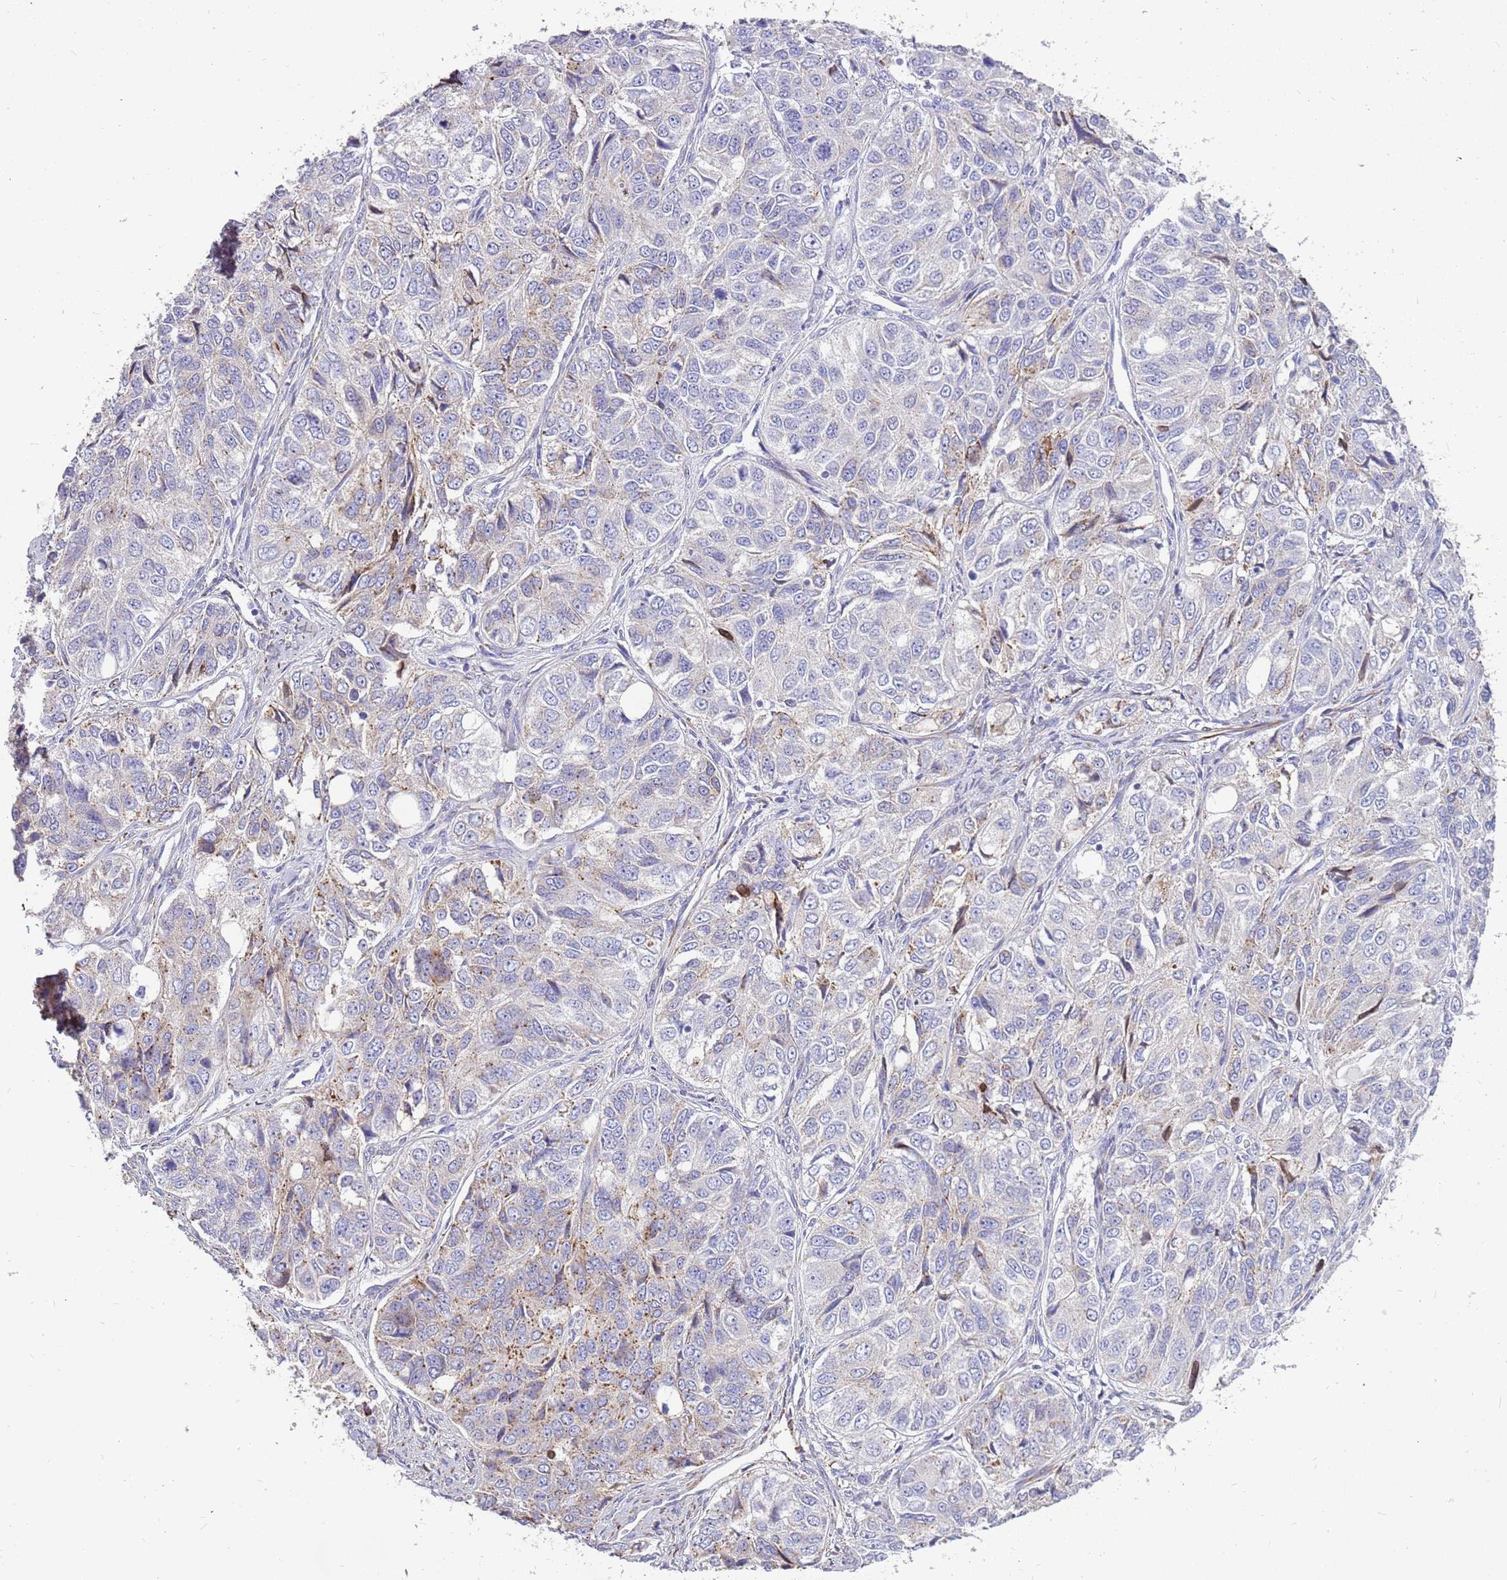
{"staining": {"intensity": "moderate", "quantity": "<25%", "location": "cytoplasmic/membranous"}, "tissue": "ovarian cancer", "cell_type": "Tumor cells", "image_type": "cancer", "snomed": [{"axis": "morphology", "description": "Carcinoma, endometroid"}, {"axis": "topography", "description": "Ovary"}], "caption": "Ovarian cancer stained for a protein (brown) exhibits moderate cytoplasmic/membranous positive positivity in approximately <25% of tumor cells.", "gene": "ZDHHC1", "patient": {"sex": "female", "age": 51}}